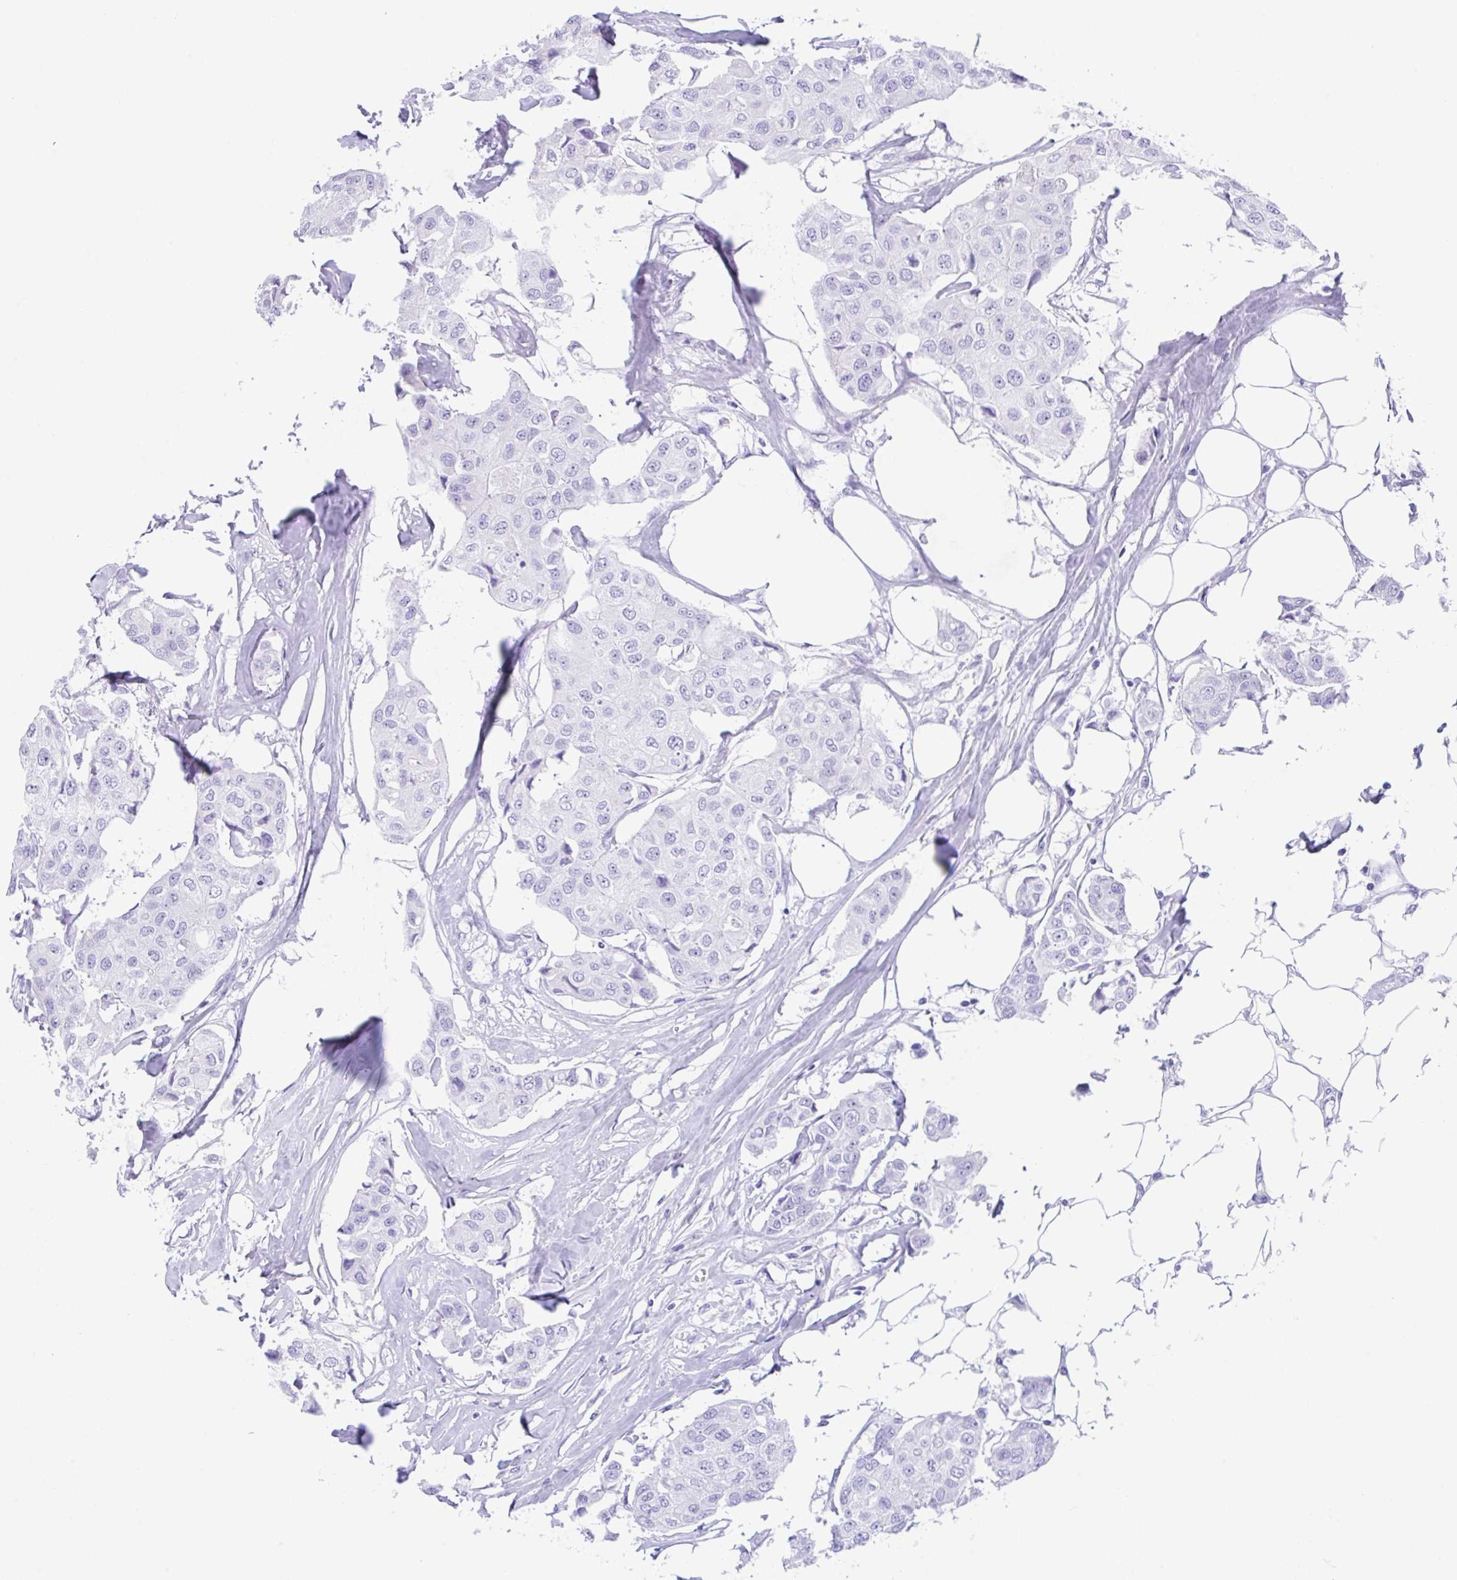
{"staining": {"intensity": "negative", "quantity": "none", "location": "none"}, "tissue": "breast cancer", "cell_type": "Tumor cells", "image_type": "cancer", "snomed": [{"axis": "morphology", "description": "Duct carcinoma"}, {"axis": "topography", "description": "Breast"}, {"axis": "topography", "description": "Lymph node"}], "caption": "A histopathology image of human invasive ductal carcinoma (breast) is negative for staining in tumor cells.", "gene": "CPA1", "patient": {"sex": "female", "age": 80}}